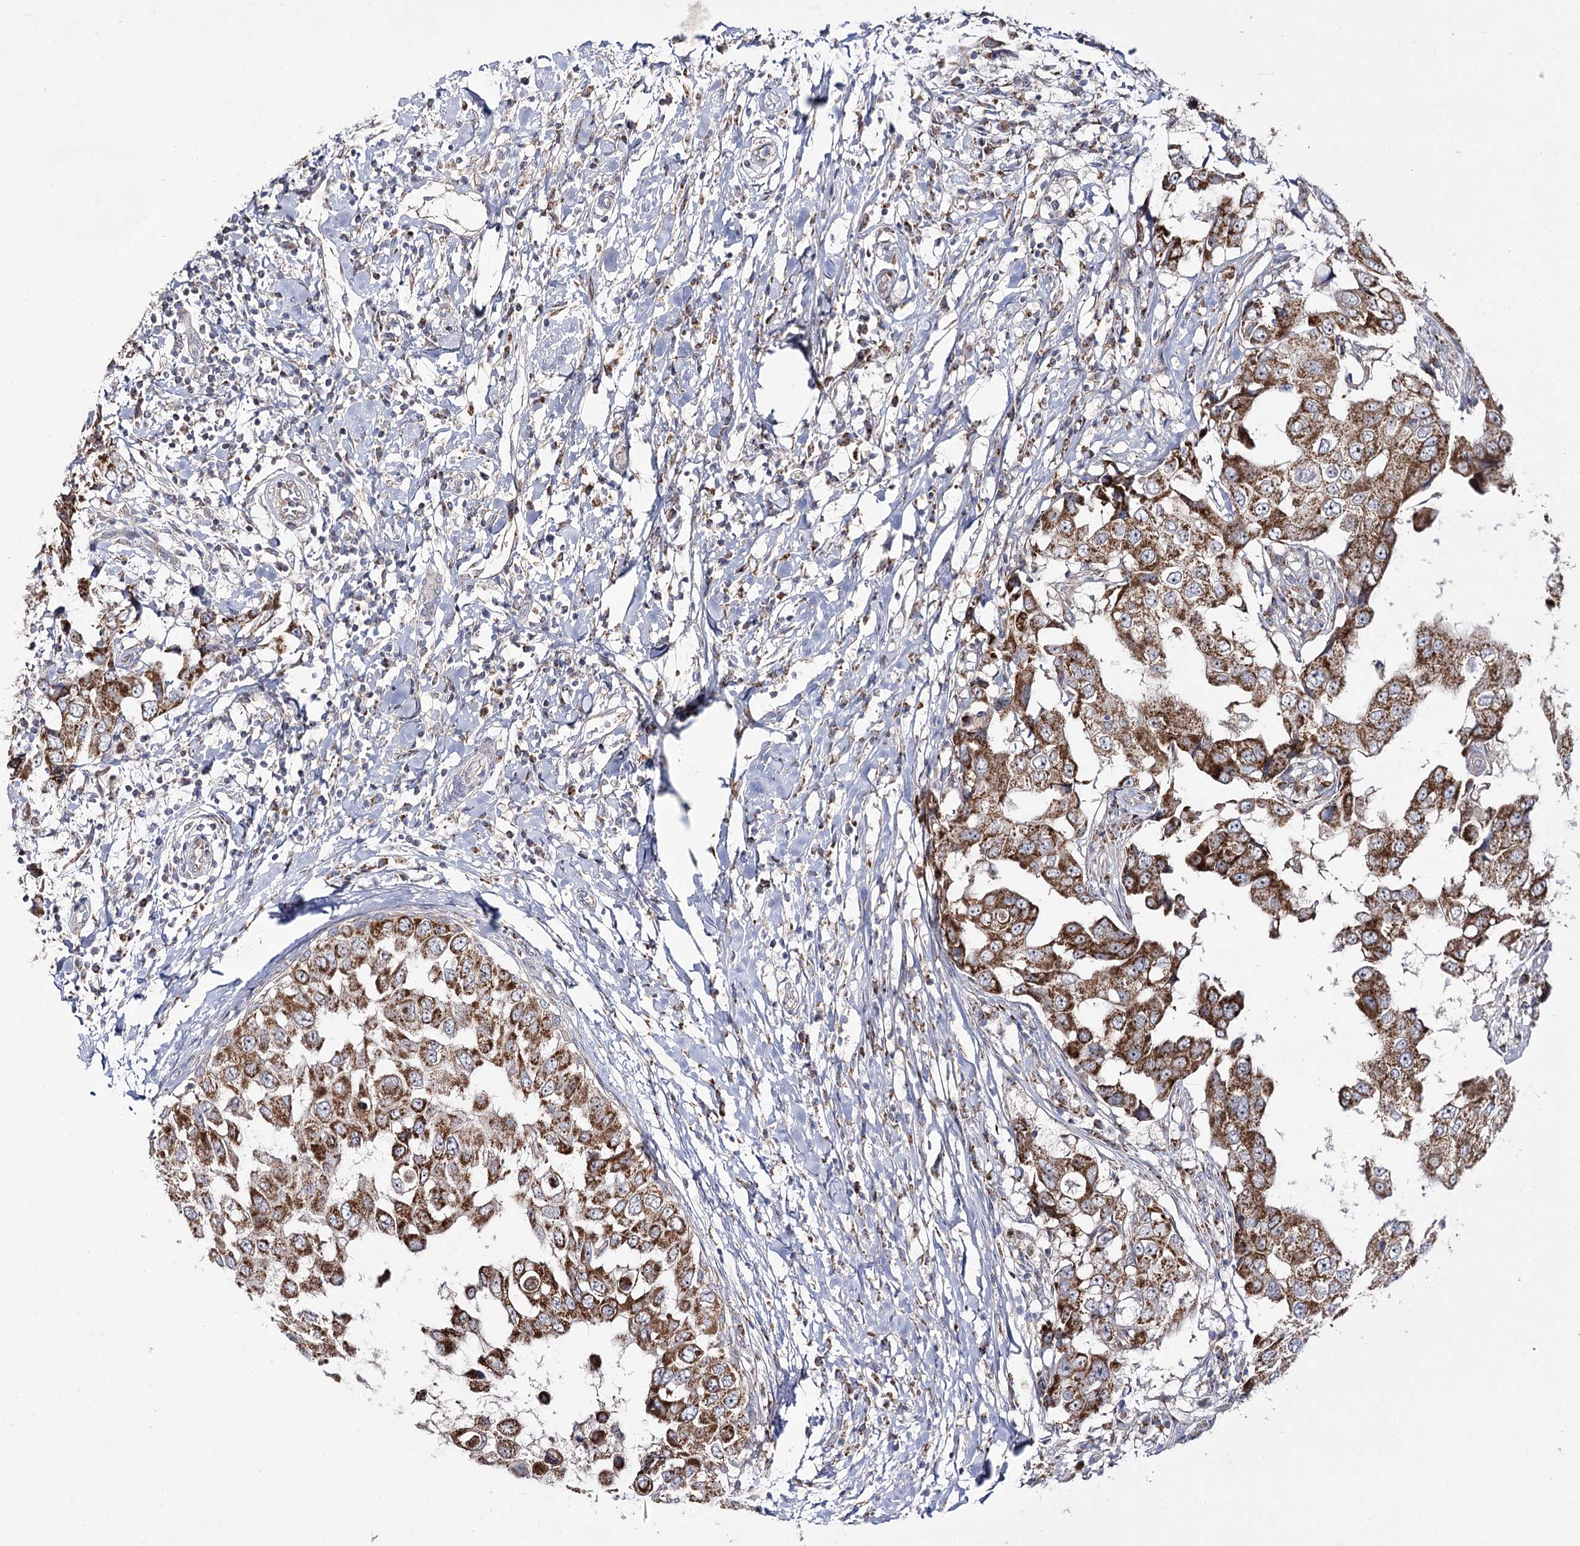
{"staining": {"intensity": "strong", "quantity": ">75%", "location": "cytoplasmic/membranous"}, "tissue": "breast cancer", "cell_type": "Tumor cells", "image_type": "cancer", "snomed": [{"axis": "morphology", "description": "Duct carcinoma"}, {"axis": "topography", "description": "Breast"}], "caption": "Breast intraductal carcinoma tissue displays strong cytoplasmic/membranous expression in about >75% of tumor cells, visualized by immunohistochemistry.", "gene": "NADK2", "patient": {"sex": "female", "age": 27}}